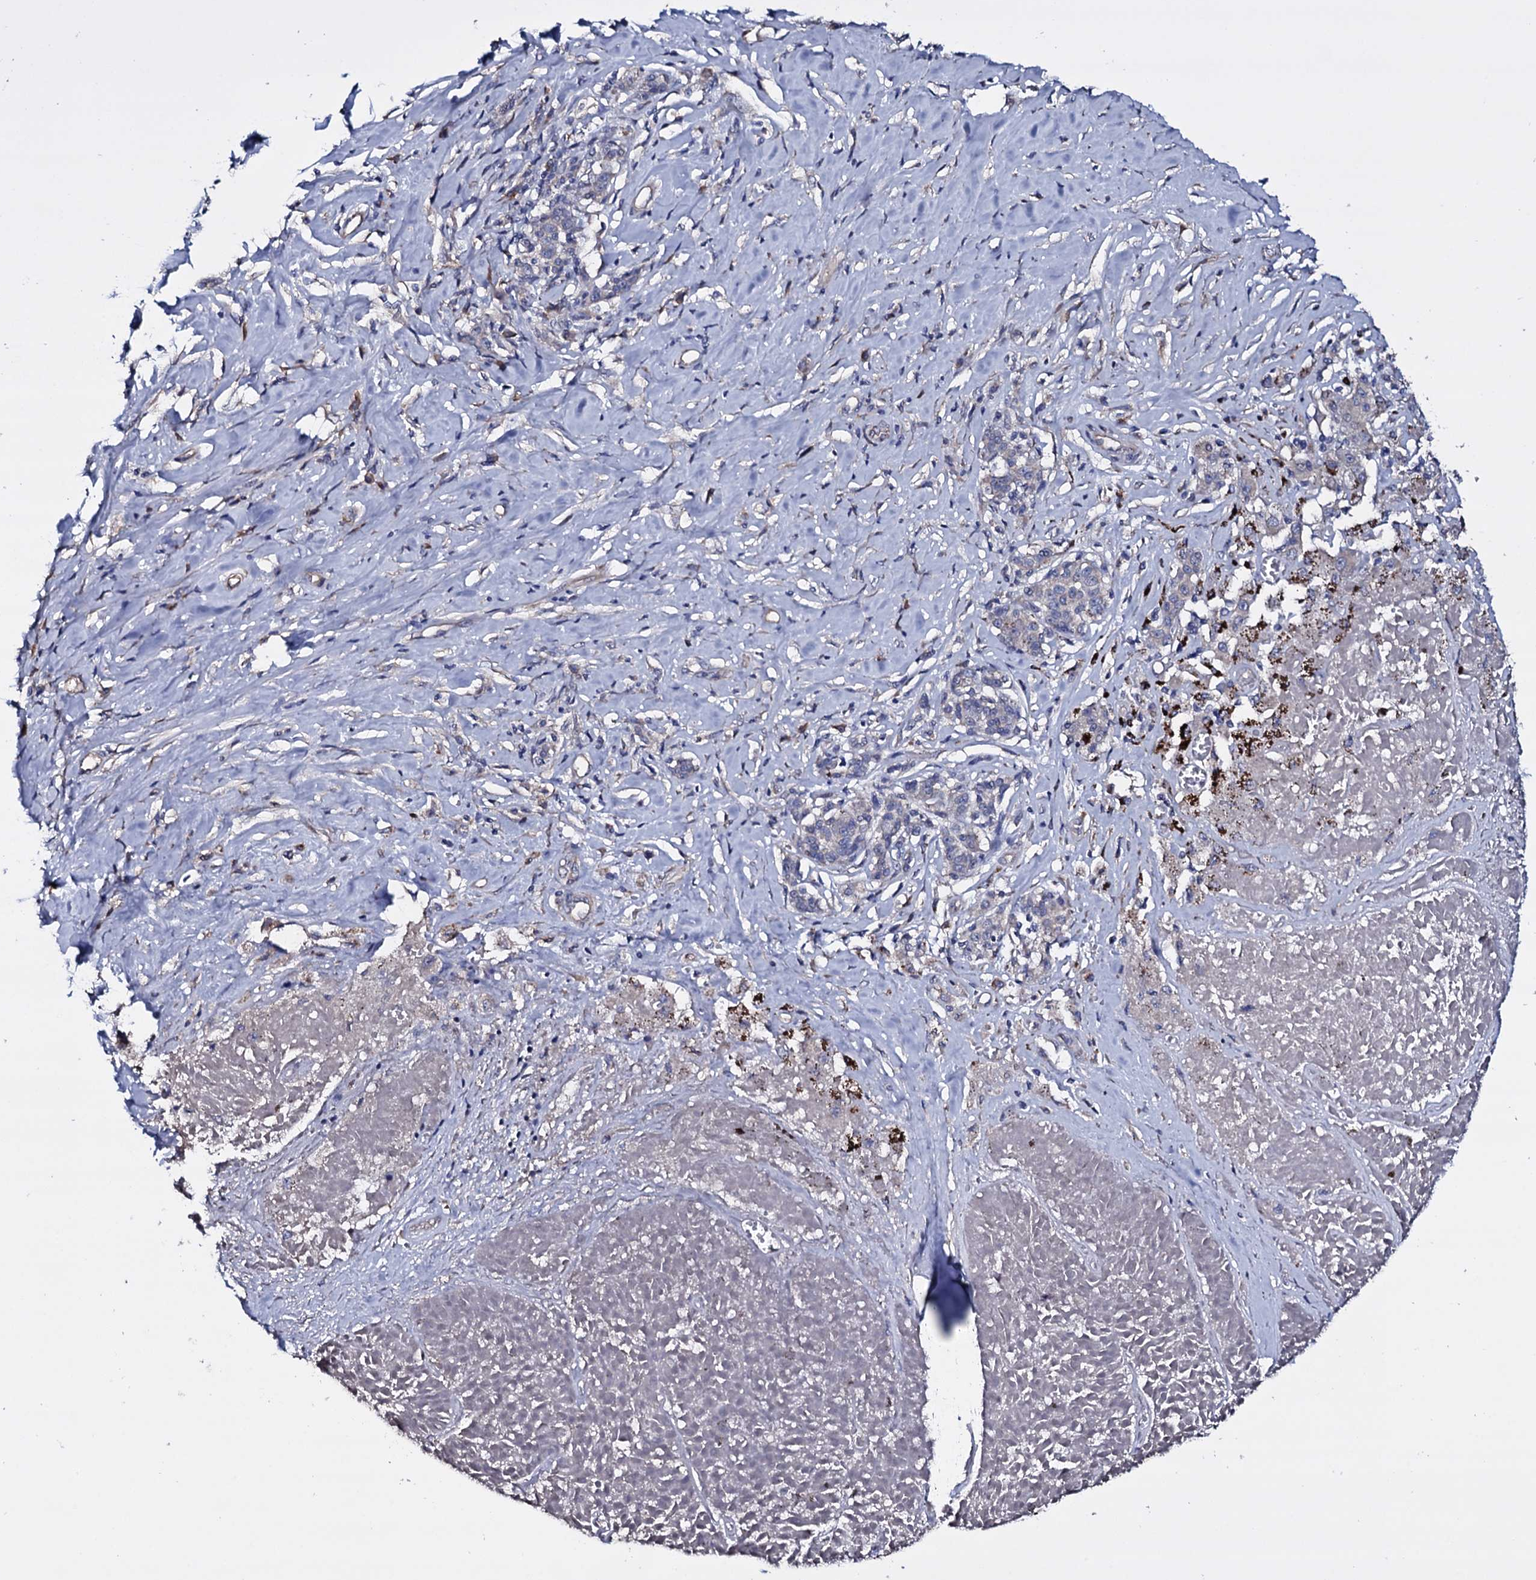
{"staining": {"intensity": "negative", "quantity": "none", "location": "none"}, "tissue": "melanoma", "cell_type": "Tumor cells", "image_type": "cancer", "snomed": [{"axis": "morphology", "description": "Malignant melanoma, NOS"}, {"axis": "topography", "description": "Skin"}], "caption": "An immunohistochemistry (IHC) photomicrograph of melanoma is shown. There is no staining in tumor cells of melanoma.", "gene": "BCL2L14", "patient": {"sex": "female", "age": 72}}